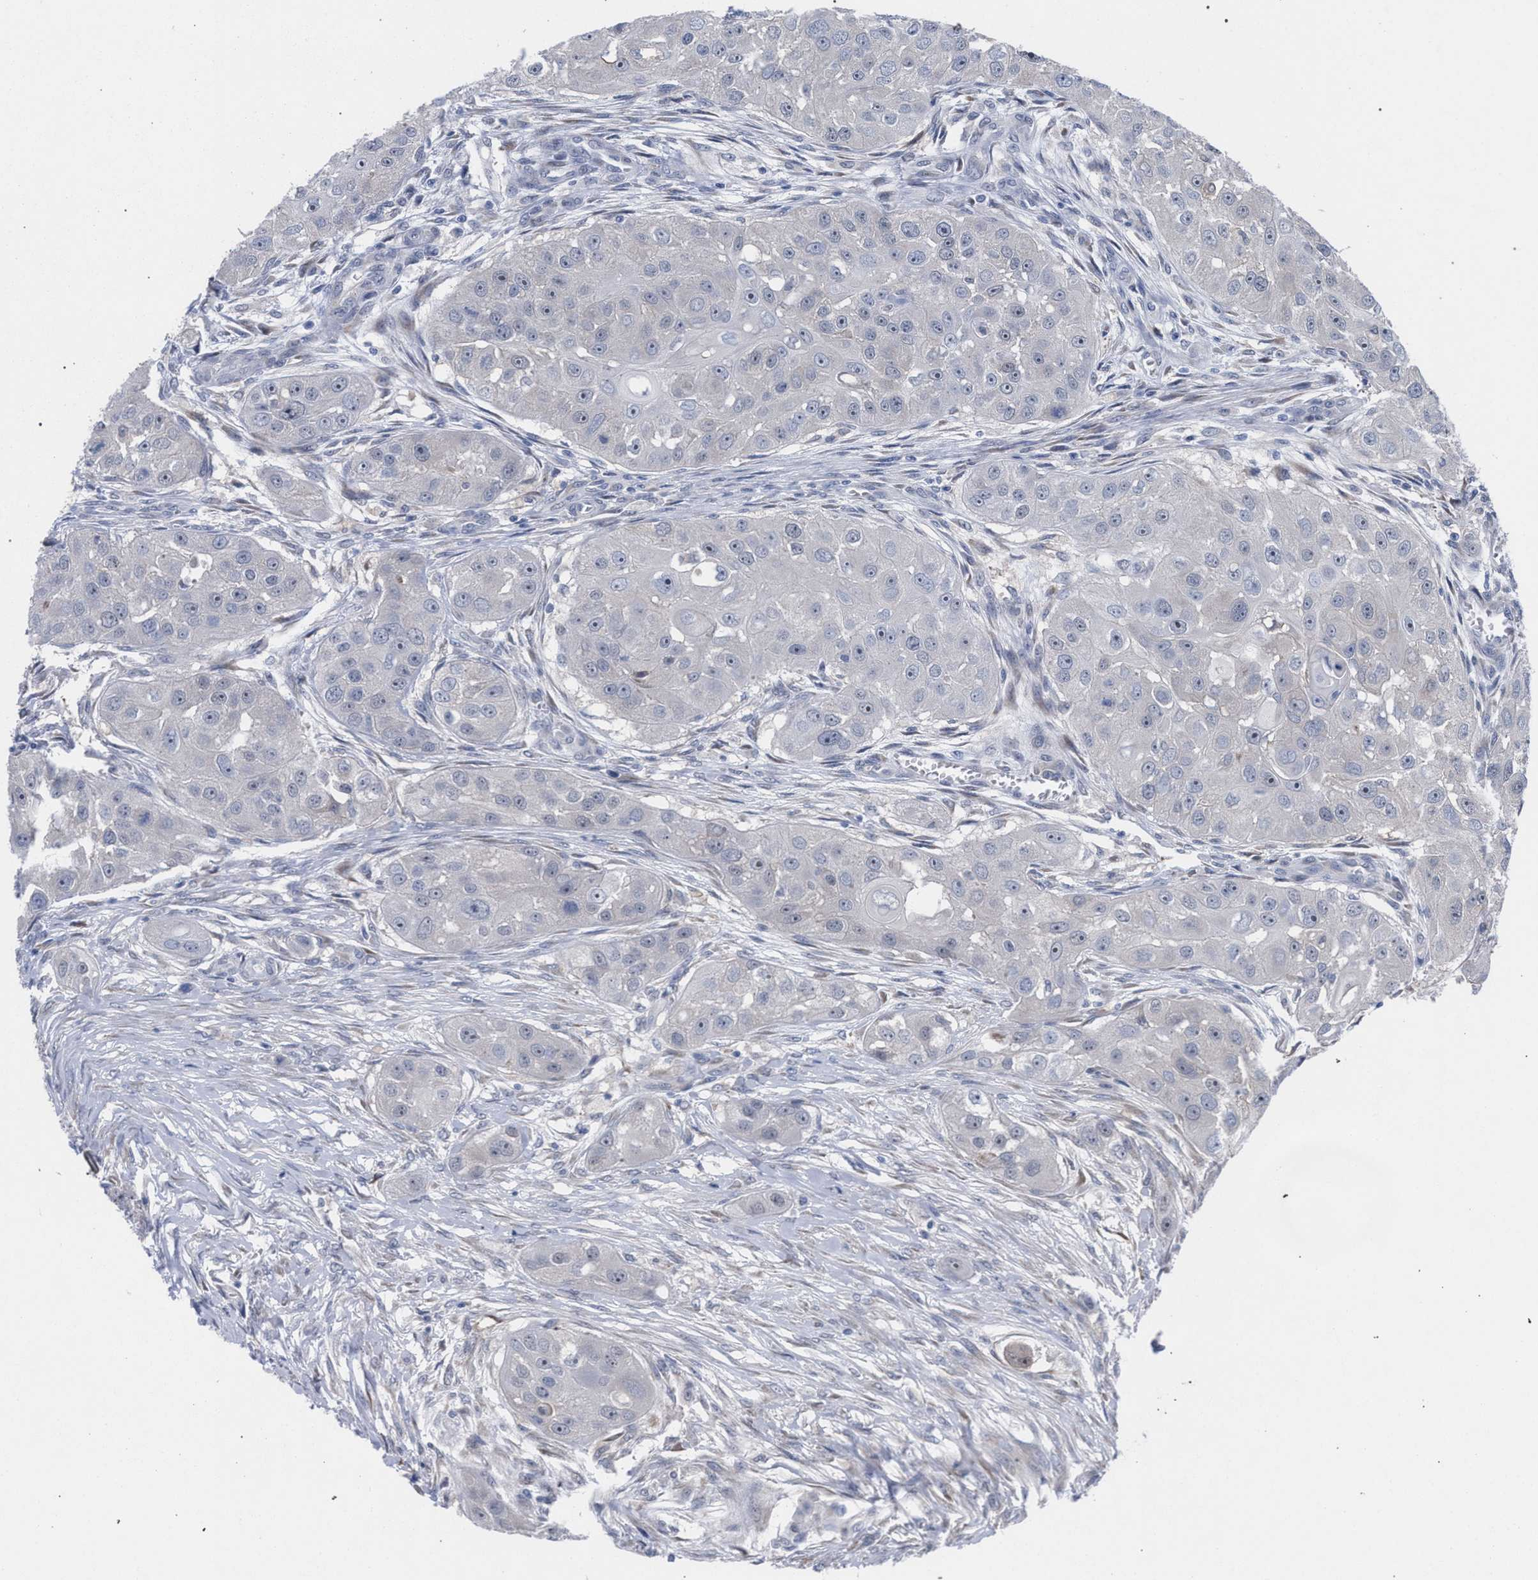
{"staining": {"intensity": "weak", "quantity": "<25%", "location": "nuclear"}, "tissue": "head and neck cancer", "cell_type": "Tumor cells", "image_type": "cancer", "snomed": [{"axis": "morphology", "description": "Normal tissue, NOS"}, {"axis": "morphology", "description": "Squamous cell carcinoma, NOS"}, {"axis": "topography", "description": "Skeletal muscle"}, {"axis": "topography", "description": "Head-Neck"}], "caption": "Immunohistochemistry micrograph of neoplastic tissue: human squamous cell carcinoma (head and neck) stained with DAB (3,3'-diaminobenzidine) reveals no significant protein expression in tumor cells.", "gene": "FHOD3", "patient": {"sex": "male", "age": 51}}